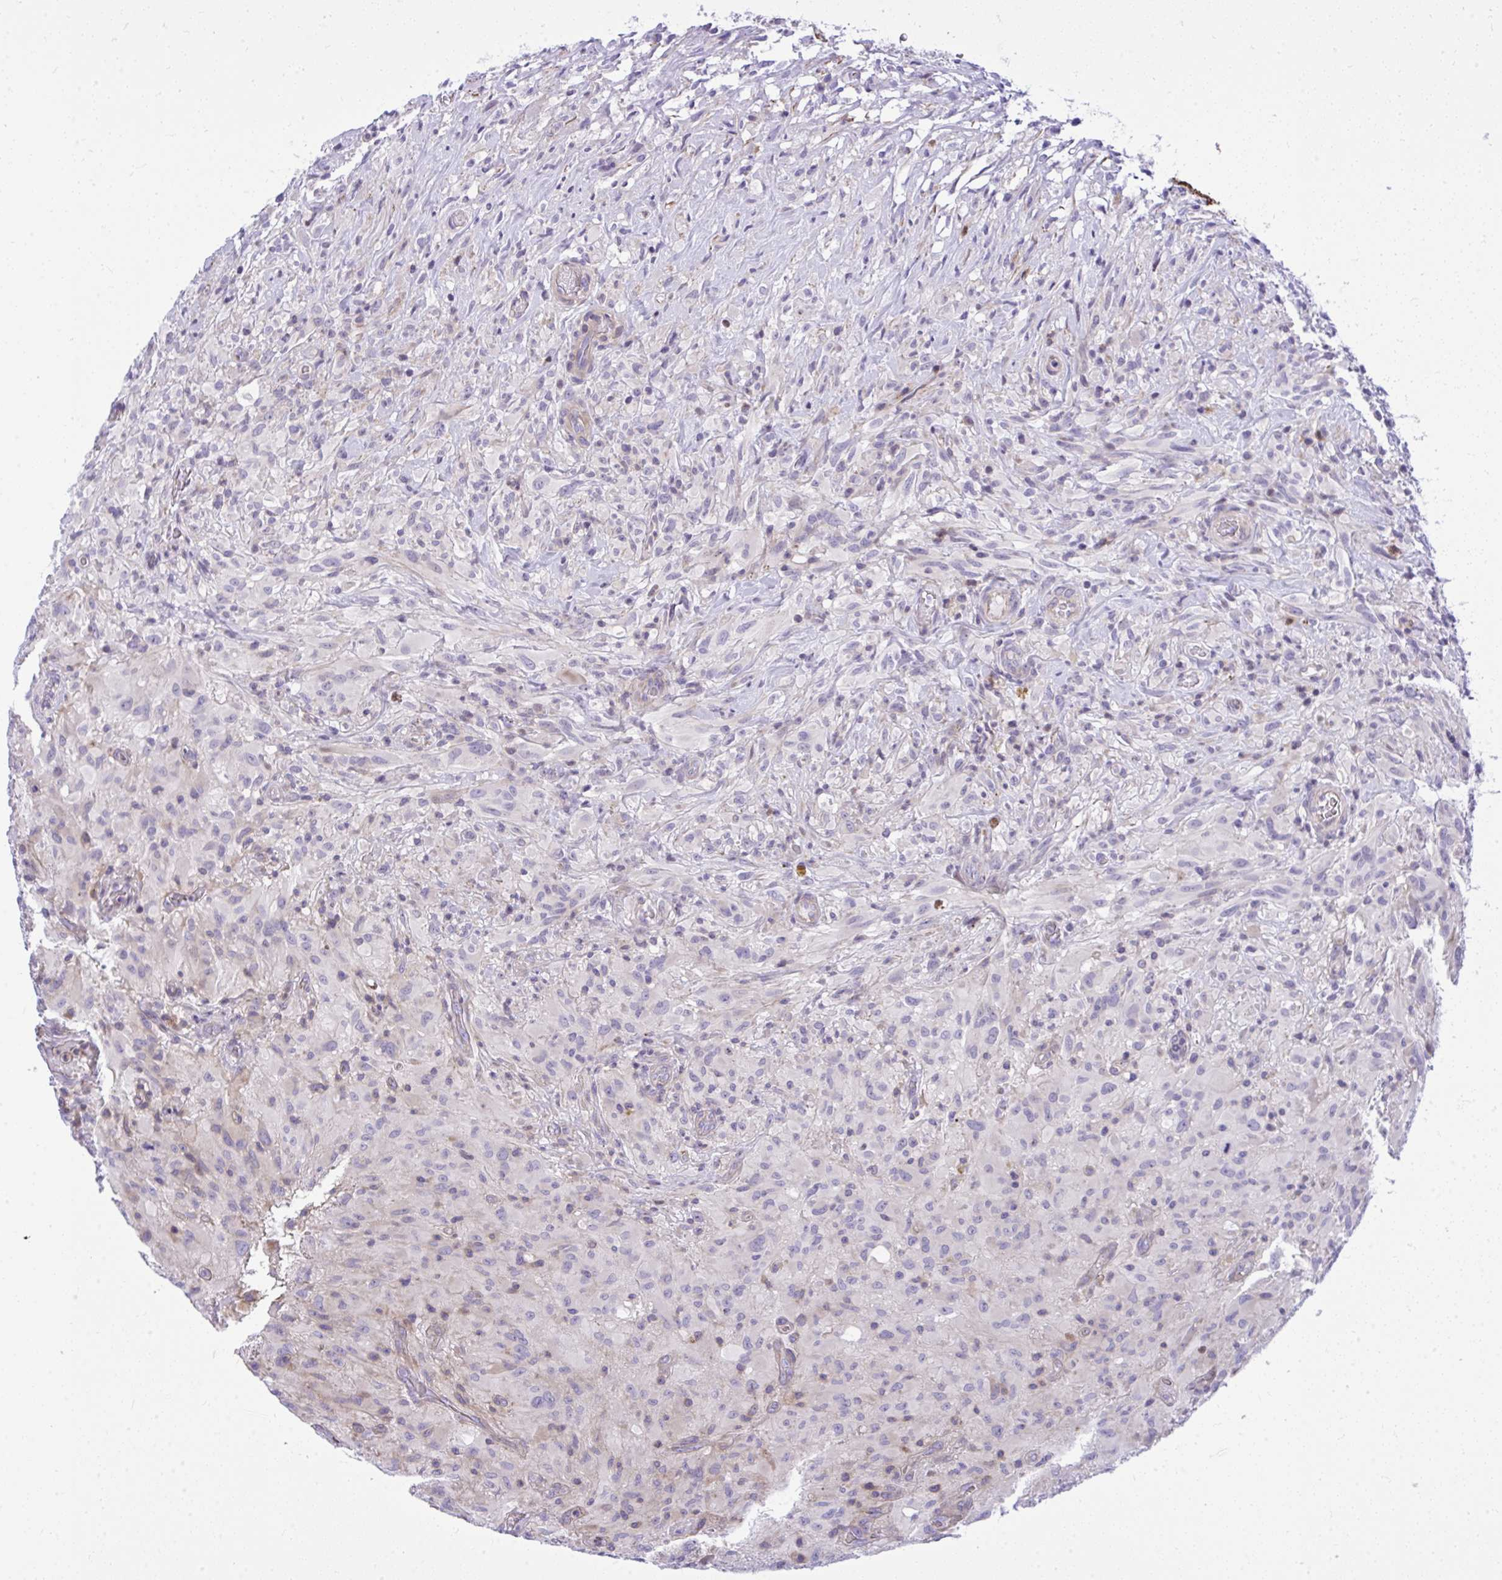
{"staining": {"intensity": "negative", "quantity": "none", "location": "none"}, "tissue": "glioma", "cell_type": "Tumor cells", "image_type": "cancer", "snomed": [{"axis": "morphology", "description": "Glioma, malignant, High grade"}, {"axis": "topography", "description": "Brain"}], "caption": "An immunohistochemistry photomicrograph of glioma is shown. There is no staining in tumor cells of glioma.", "gene": "GRK4", "patient": {"sex": "male", "age": 71}}